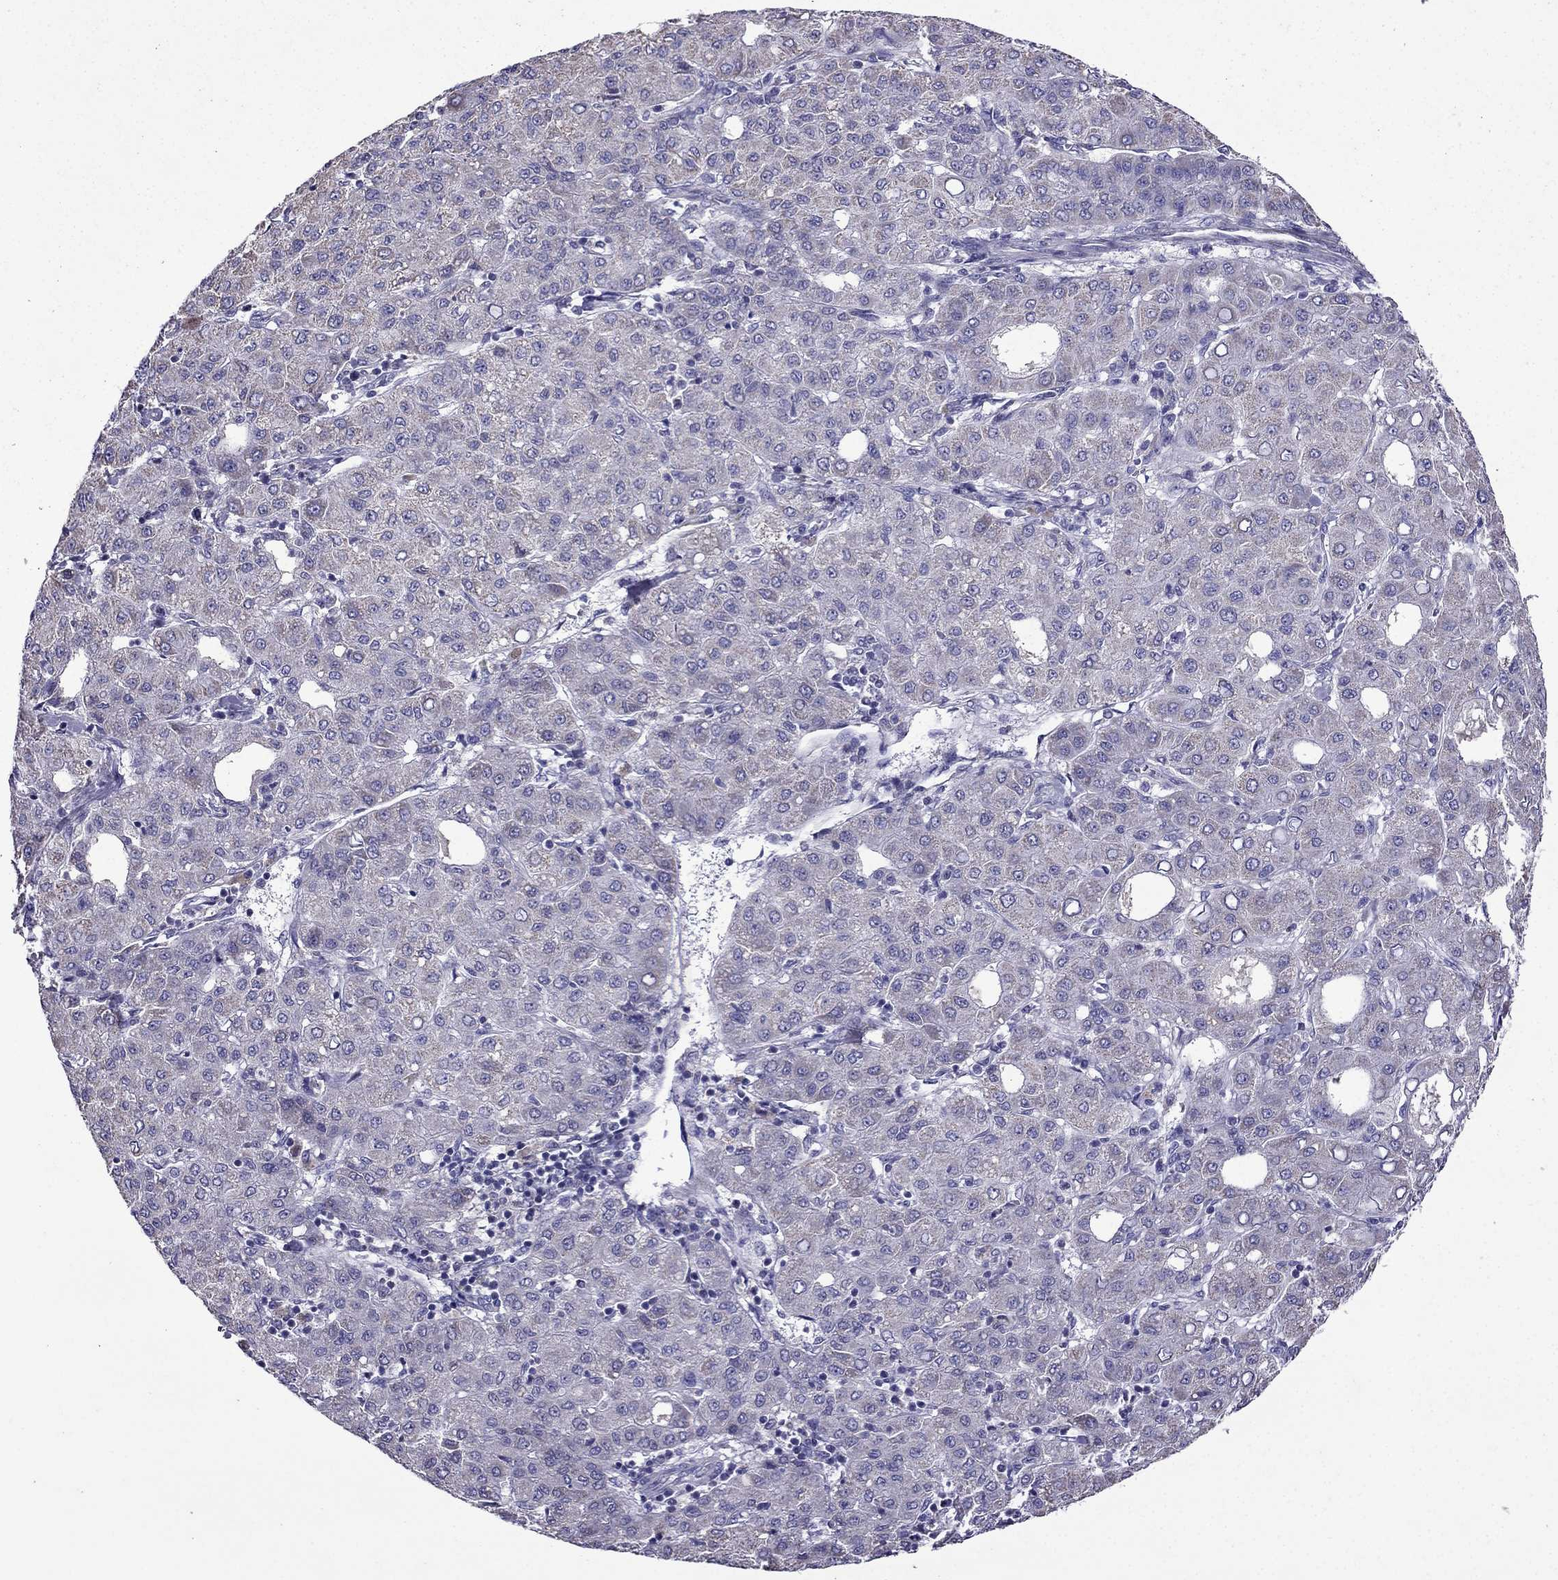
{"staining": {"intensity": "weak", "quantity": "<25%", "location": "cytoplasmic/membranous"}, "tissue": "liver cancer", "cell_type": "Tumor cells", "image_type": "cancer", "snomed": [{"axis": "morphology", "description": "Carcinoma, Hepatocellular, NOS"}, {"axis": "topography", "description": "Liver"}], "caption": "This is a micrograph of IHC staining of liver hepatocellular carcinoma, which shows no staining in tumor cells.", "gene": "DSC1", "patient": {"sex": "male", "age": 65}}